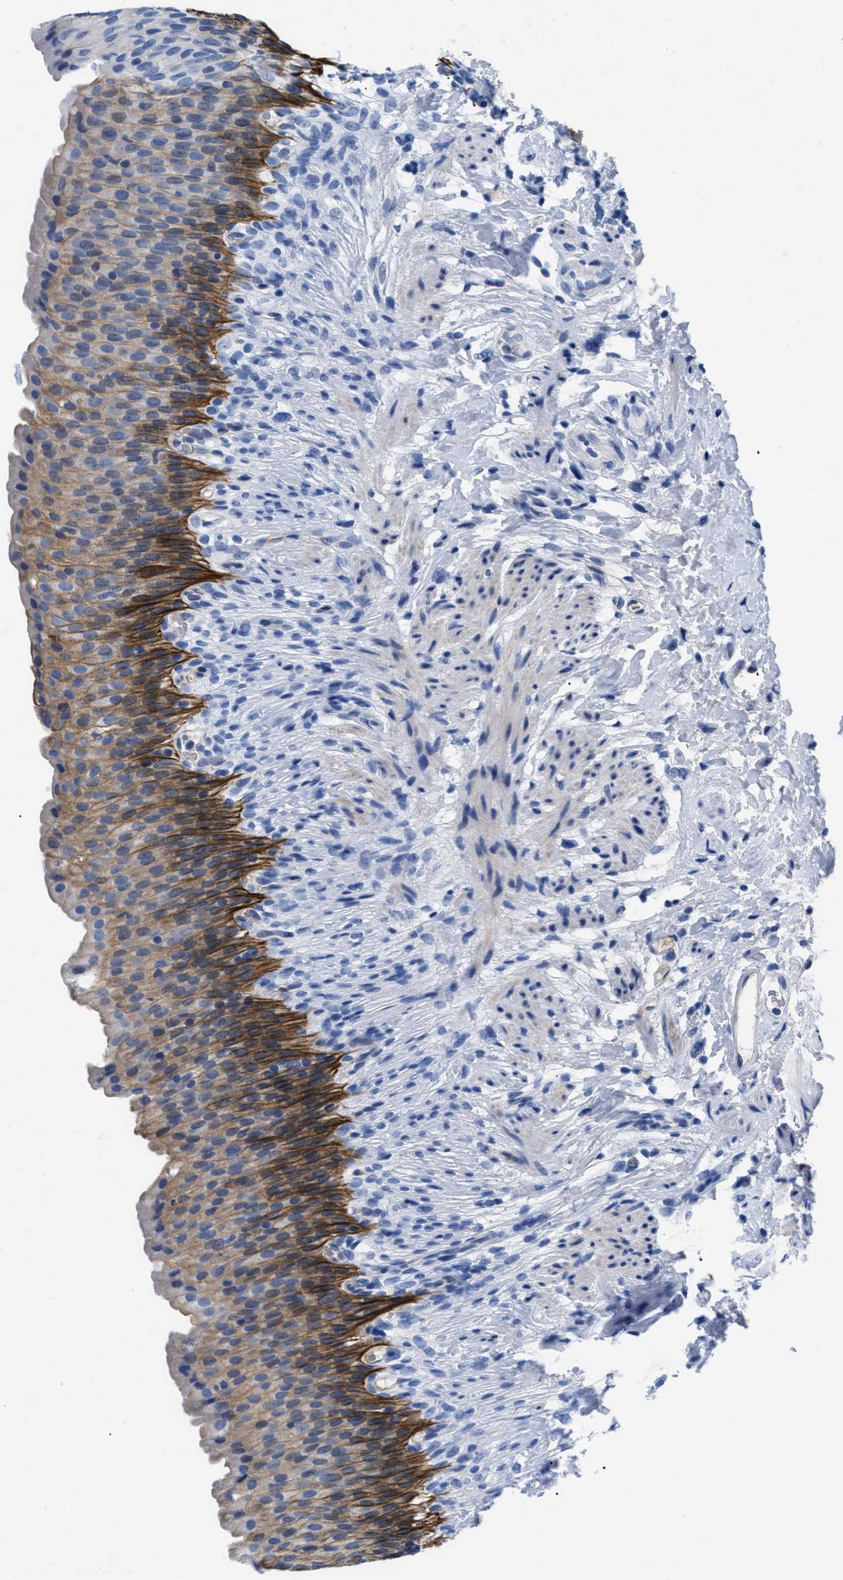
{"staining": {"intensity": "strong", "quantity": "<25%", "location": "cytoplasmic/membranous"}, "tissue": "urinary bladder", "cell_type": "Urothelial cells", "image_type": "normal", "snomed": [{"axis": "morphology", "description": "Normal tissue, NOS"}, {"axis": "topography", "description": "Urinary bladder"}], "caption": "Brown immunohistochemical staining in normal human urinary bladder displays strong cytoplasmic/membranous staining in about <25% of urothelial cells. The protein of interest is shown in brown color, while the nuclei are stained blue.", "gene": "TMEM68", "patient": {"sex": "female", "age": 79}}